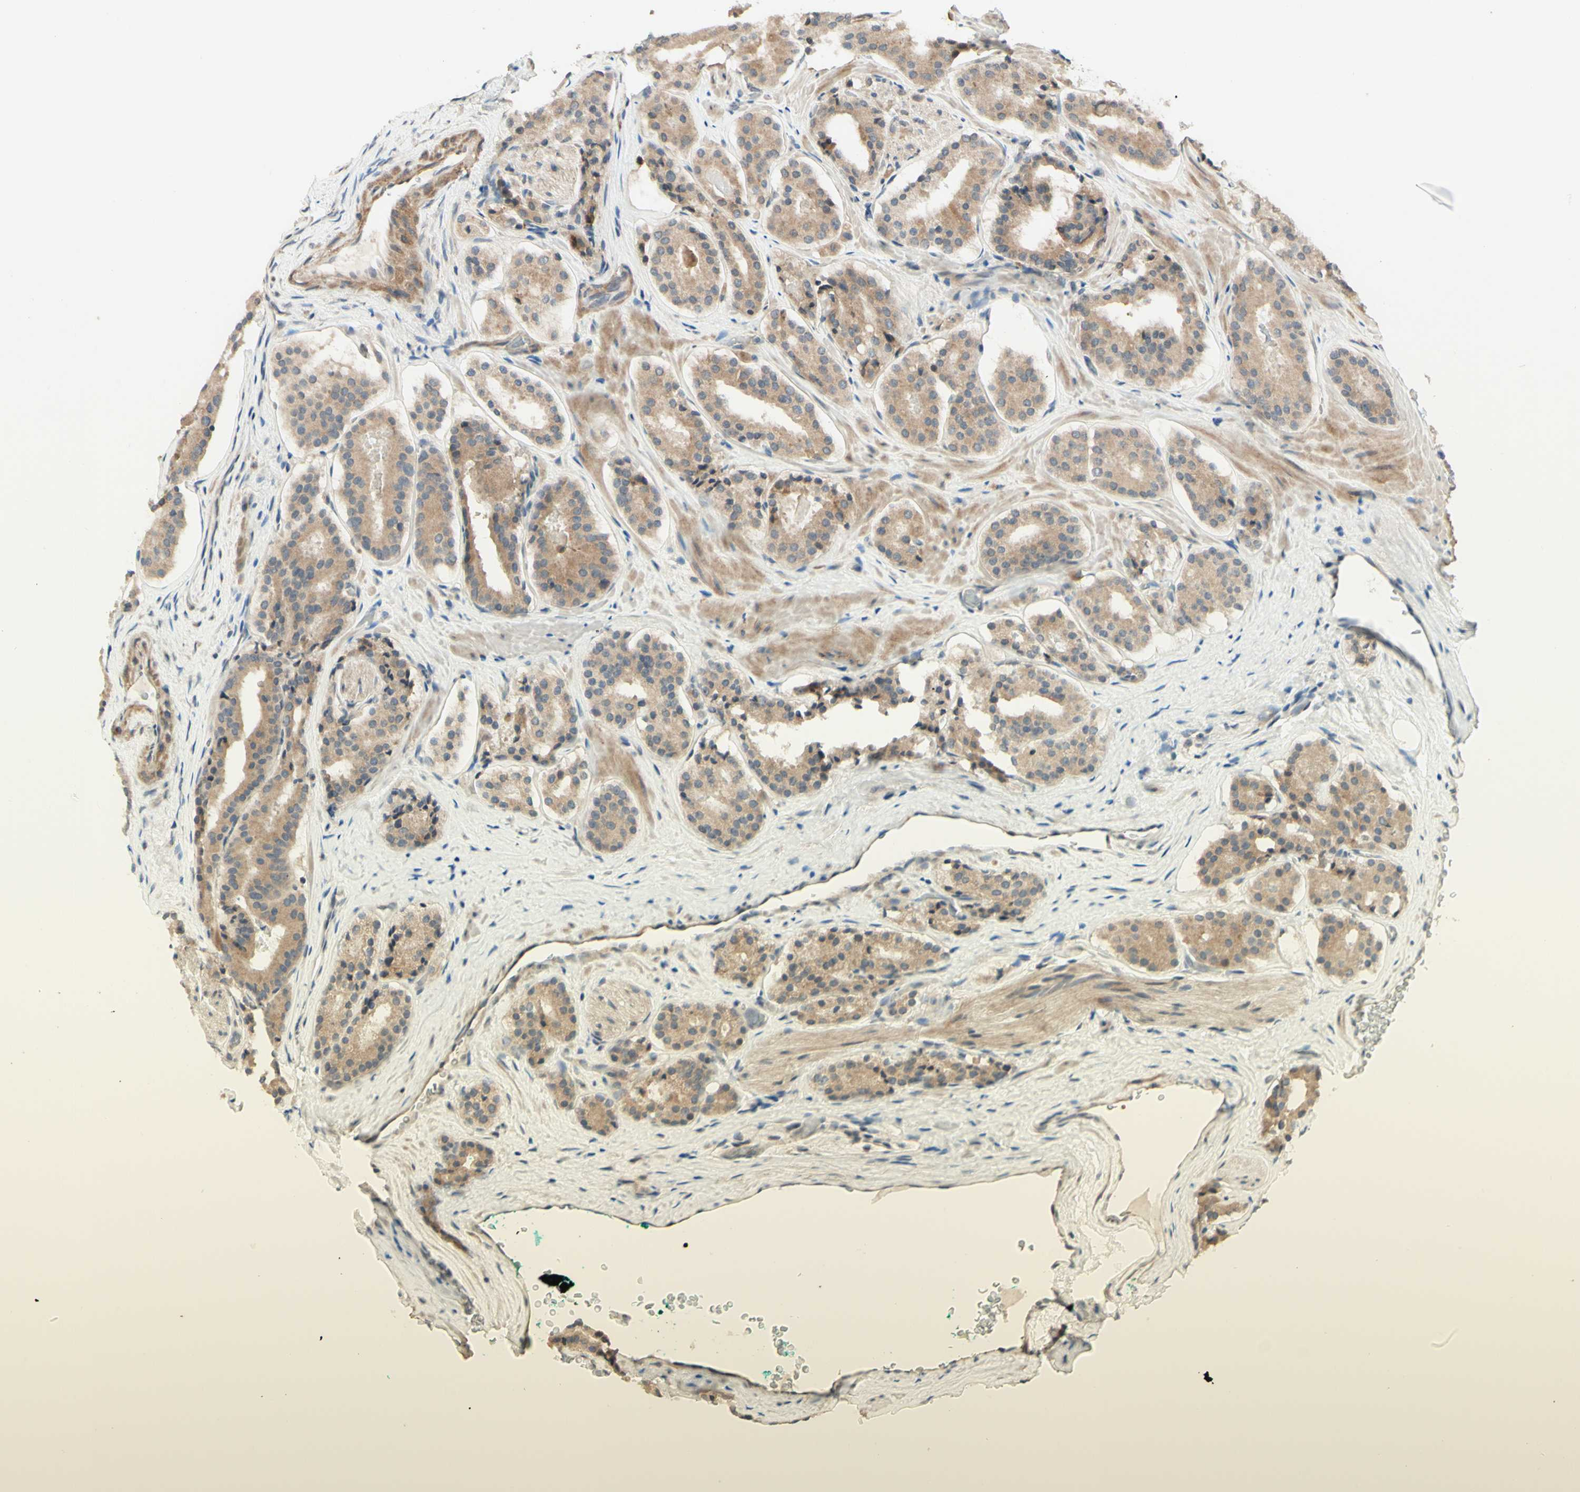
{"staining": {"intensity": "weak", "quantity": ">75%", "location": "cytoplasmic/membranous"}, "tissue": "prostate cancer", "cell_type": "Tumor cells", "image_type": "cancer", "snomed": [{"axis": "morphology", "description": "Adenocarcinoma, High grade"}, {"axis": "topography", "description": "Prostate"}], "caption": "Prostate cancer (high-grade adenocarcinoma) stained with DAB immunohistochemistry displays low levels of weak cytoplasmic/membranous positivity in approximately >75% of tumor cells.", "gene": "ZW10", "patient": {"sex": "male", "age": 60}}